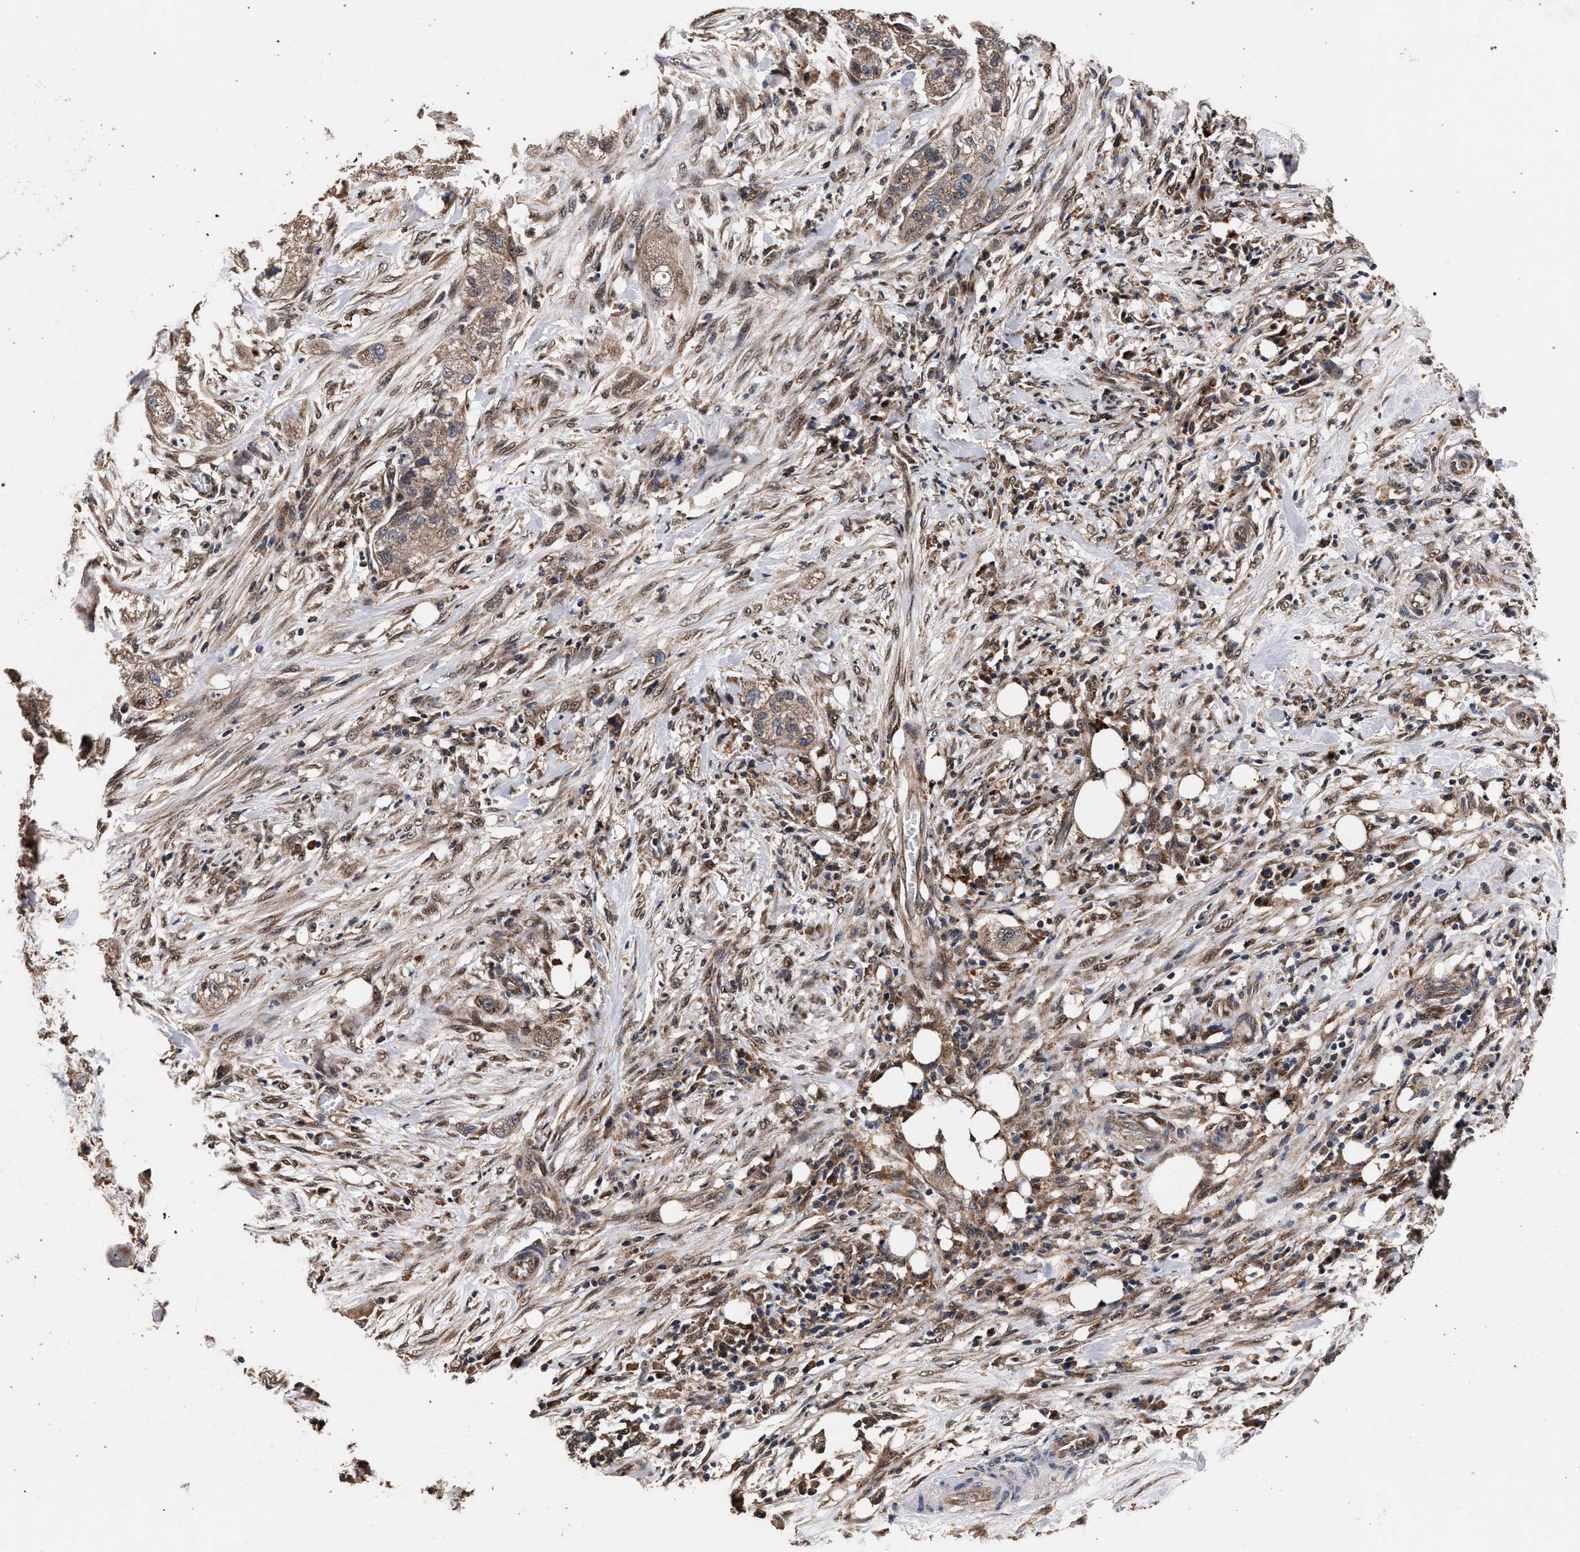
{"staining": {"intensity": "moderate", "quantity": ">75%", "location": "cytoplasmic/membranous"}, "tissue": "pancreatic cancer", "cell_type": "Tumor cells", "image_type": "cancer", "snomed": [{"axis": "morphology", "description": "Adenocarcinoma, NOS"}, {"axis": "topography", "description": "Pancreas"}], "caption": "Immunohistochemical staining of pancreatic adenocarcinoma displays moderate cytoplasmic/membranous protein staining in approximately >75% of tumor cells.", "gene": "ACOX1", "patient": {"sex": "female", "age": 78}}